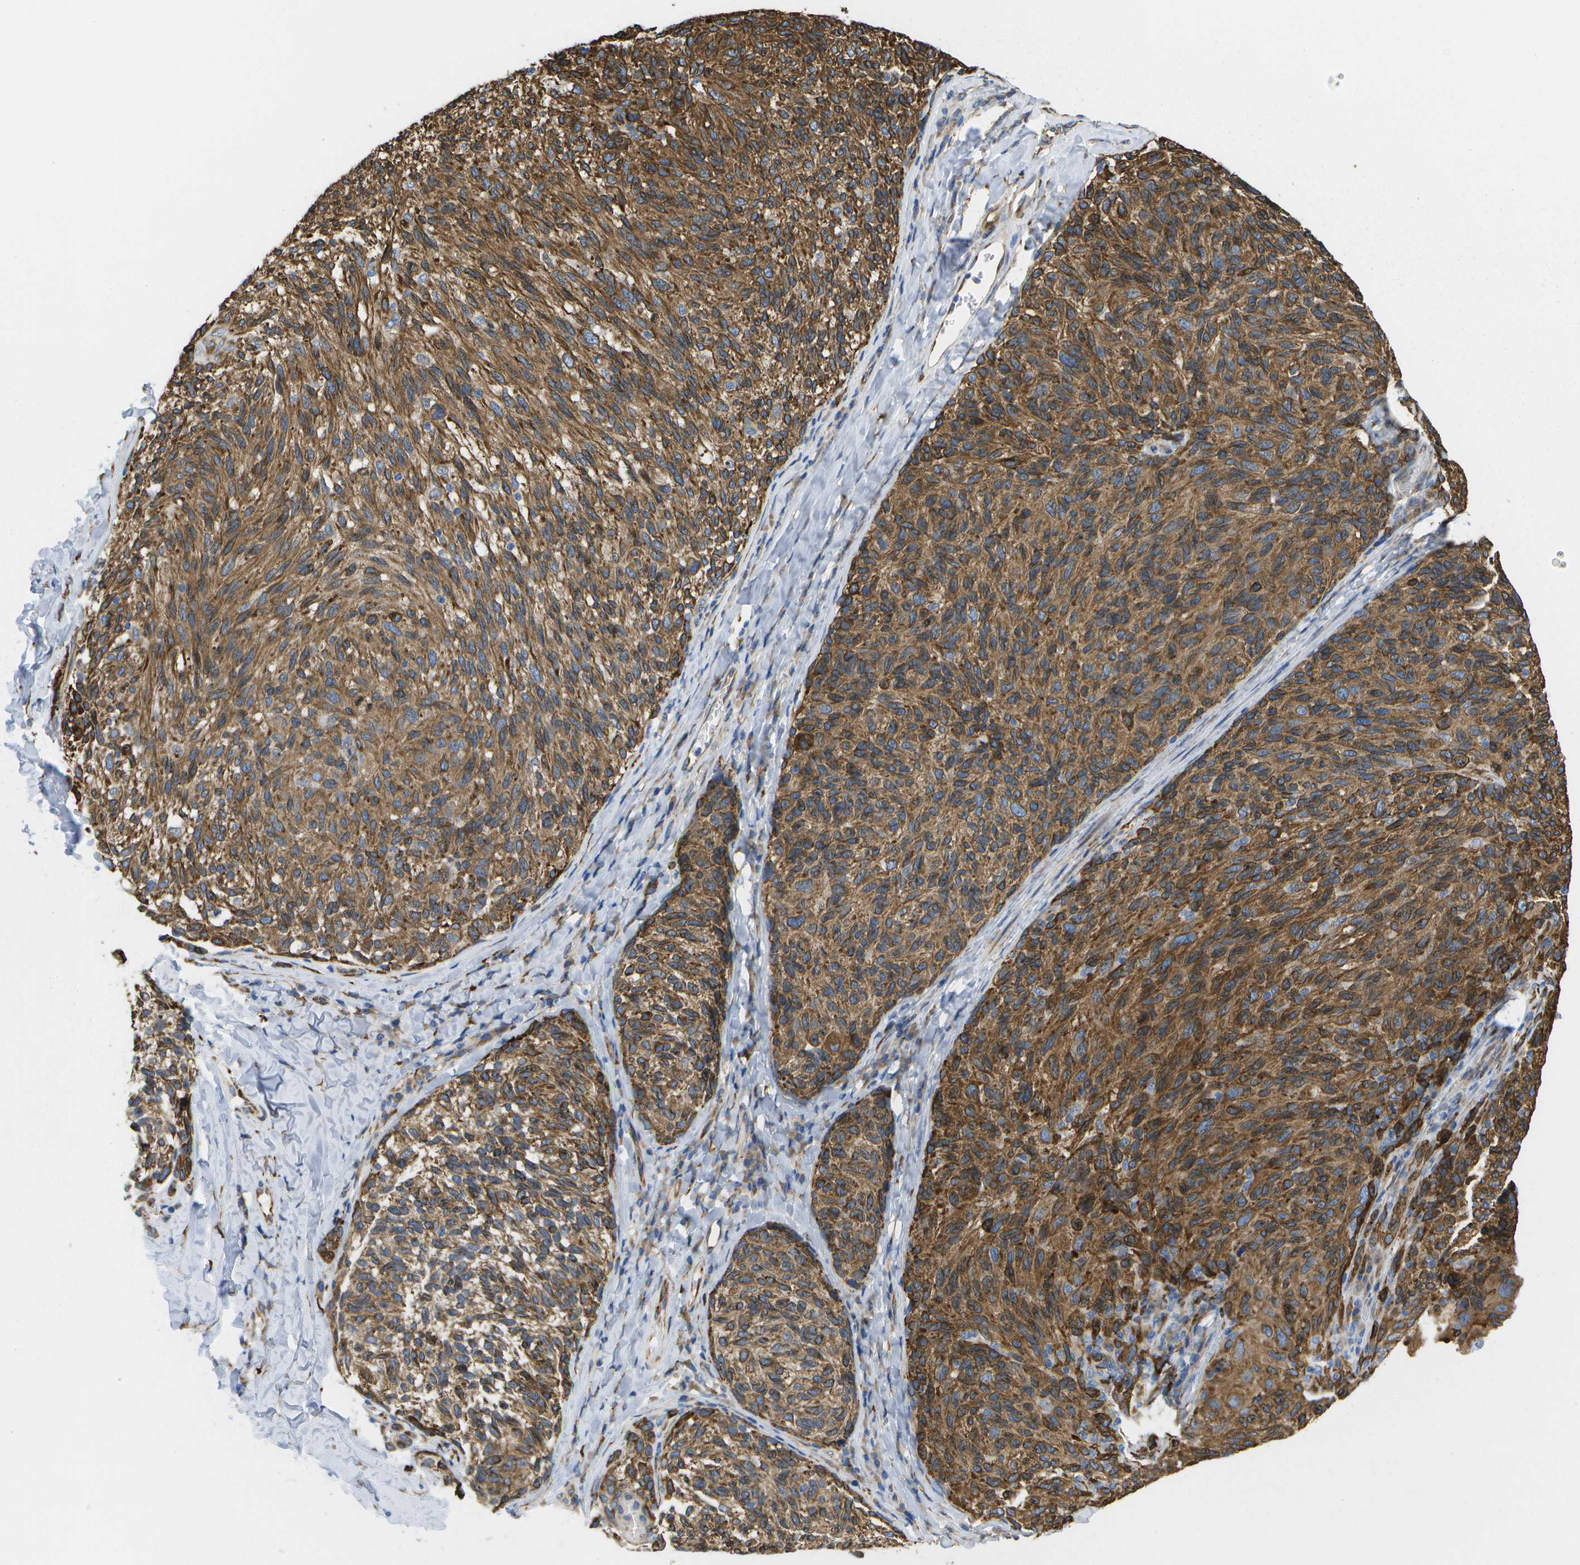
{"staining": {"intensity": "strong", "quantity": ">75%", "location": "cytoplasmic/membranous"}, "tissue": "melanoma", "cell_type": "Tumor cells", "image_type": "cancer", "snomed": [{"axis": "morphology", "description": "Malignant melanoma, NOS"}, {"axis": "topography", "description": "Skin"}], "caption": "Melanoma stained for a protein (brown) reveals strong cytoplasmic/membranous positive expression in about >75% of tumor cells.", "gene": "ZDHHC17", "patient": {"sex": "female", "age": 73}}